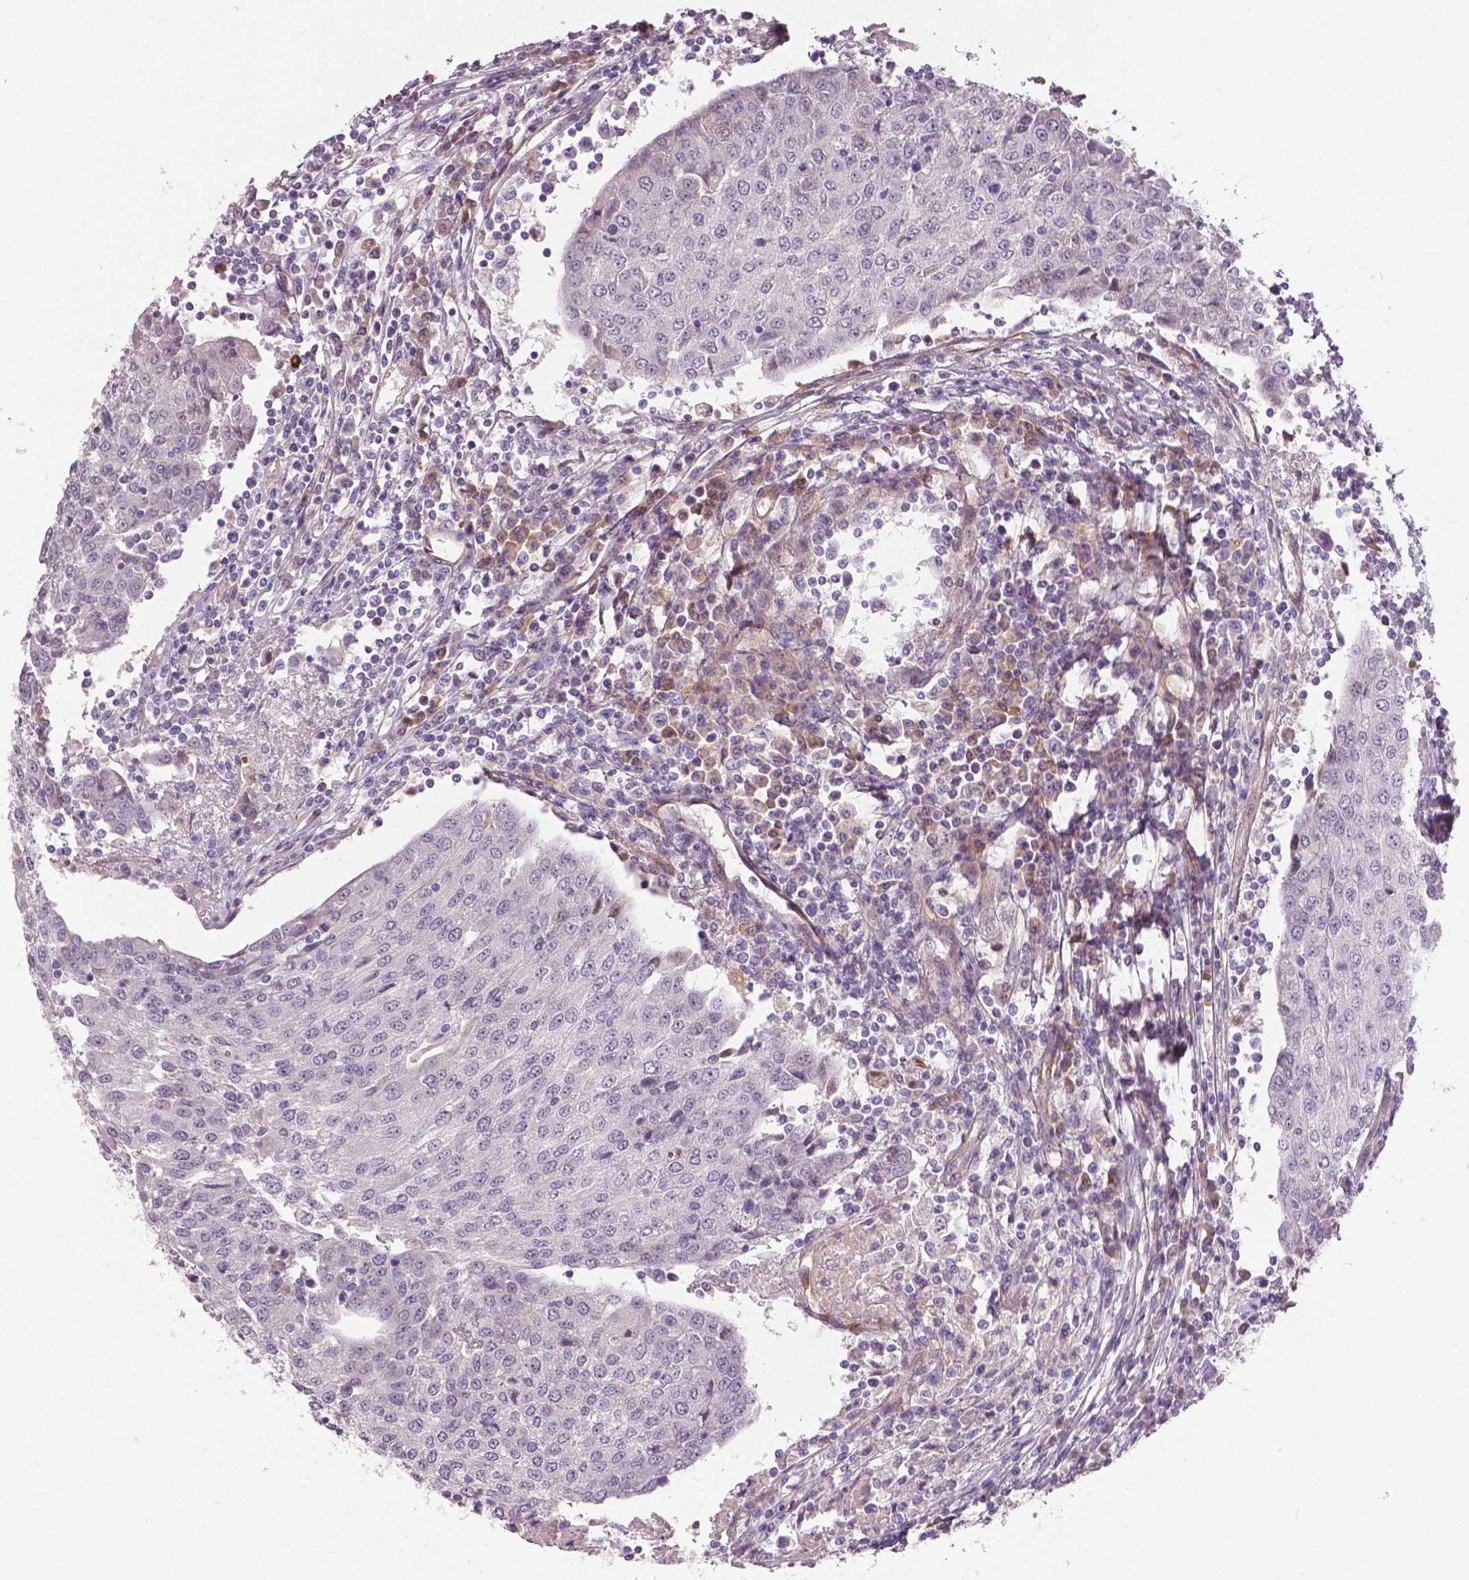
{"staining": {"intensity": "negative", "quantity": "none", "location": "none"}, "tissue": "urothelial cancer", "cell_type": "Tumor cells", "image_type": "cancer", "snomed": [{"axis": "morphology", "description": "Urothelial carcinoma, High grade"}, {"axis": "topography", "description": "Urinary bladder"}], "caption": "High magnification brightfield microscopy of urothelial cancer stained with DAB (3,3'-diaminobenzidine) (brown) and counterstained with hematoxylin (blue): tumor cells show no significant expression.", "gene": "FLT1", "patient": {"sex": "female", "age": 85}}